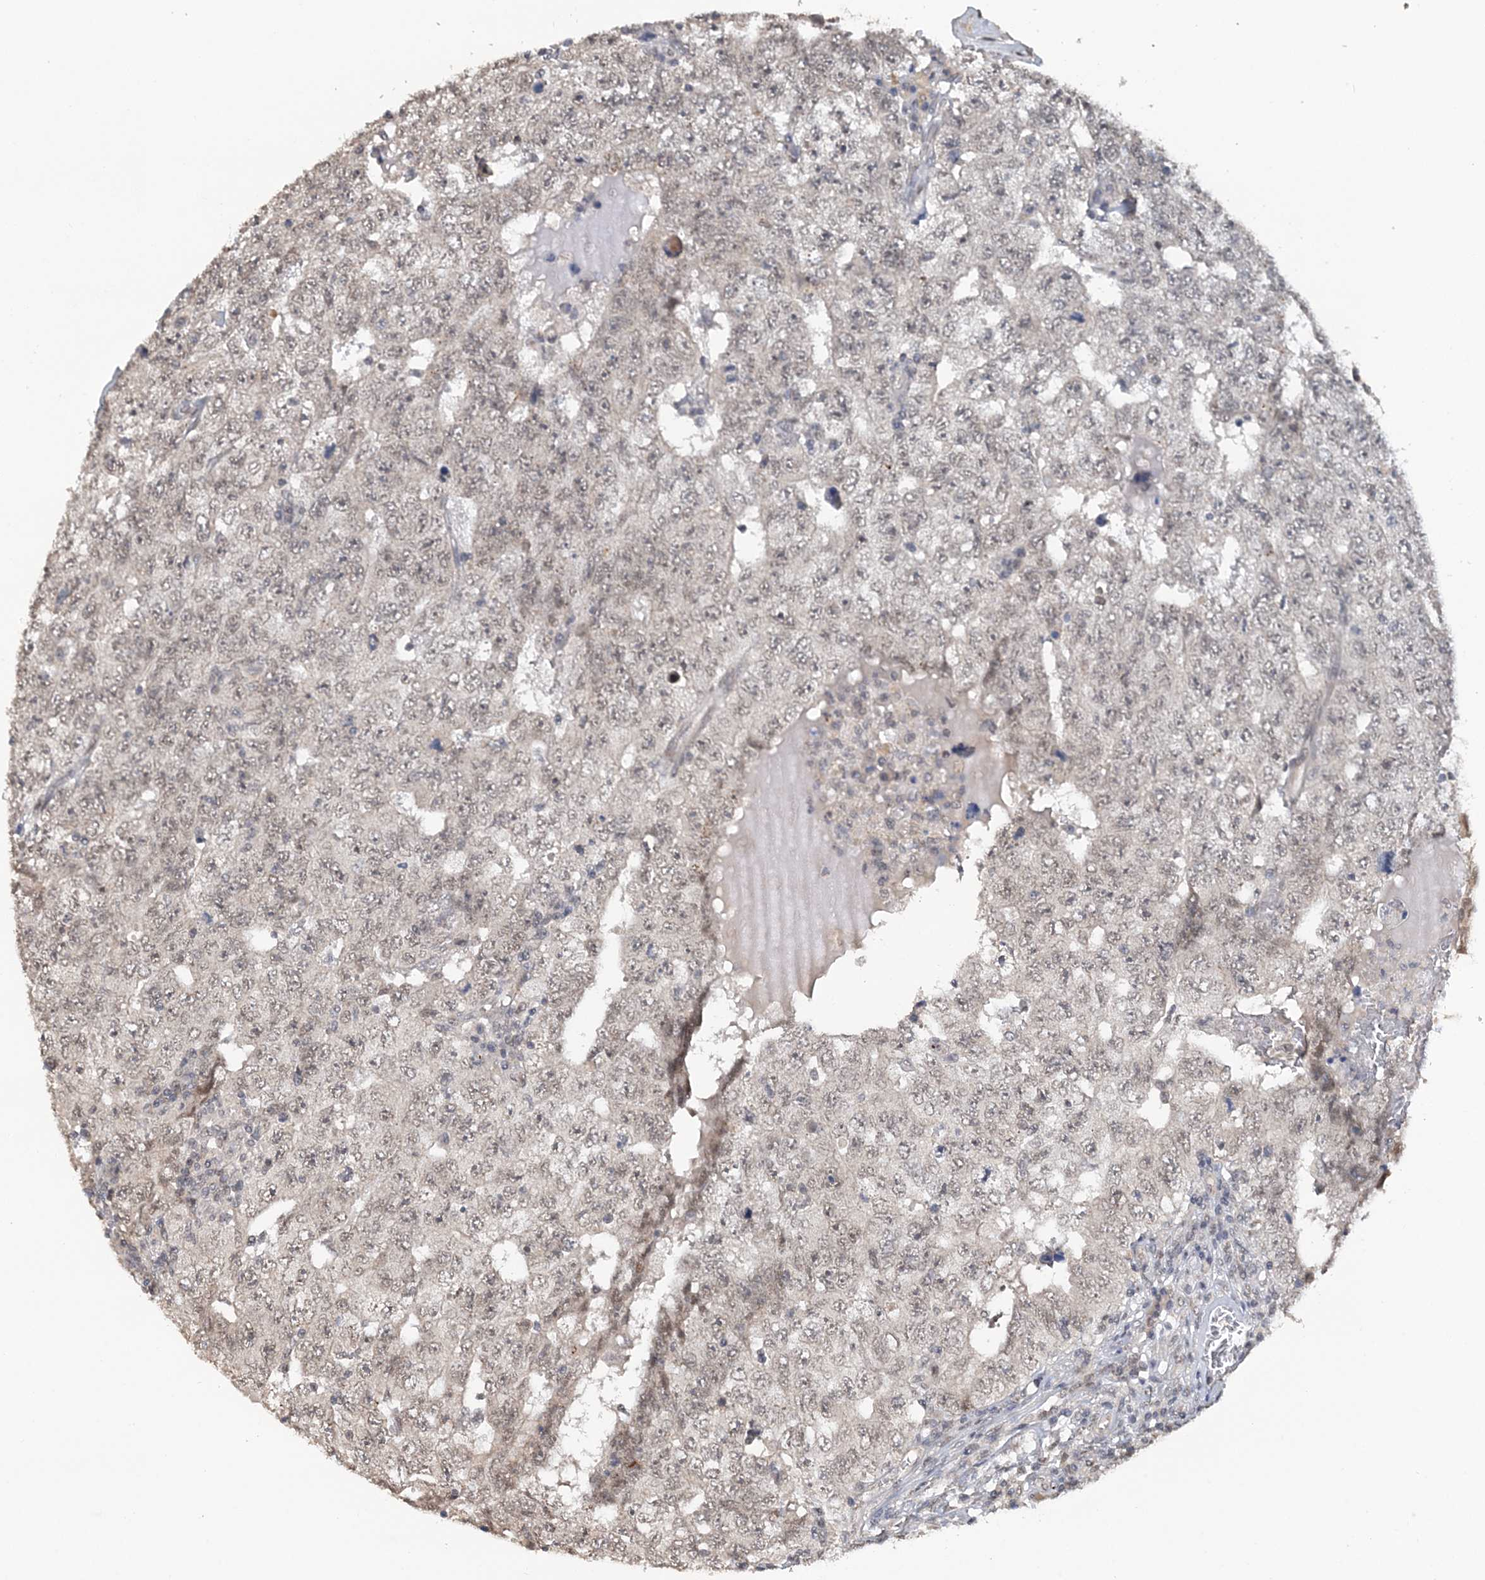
{"staining": {"intensity": "negative", "quantity": "none", "location": "none"}, "tissue": "testis cancer", "cell_type": "Tumor cells", "image_type": "cancer", "snomed": [{"axis": "morphology", "description": "Carcinoma, Embryonal, NOS"}, {"axis": "topography", "description": "Testis"}], "caption": "This photomicrograph is of testis embryonal carcinoma stained with immunohistochemistry to label a protein in brown with the nuclei are counter-stained blue. There is no expression in tumor cells.", "gene": "TSHZ2", "patient": {"sex": "male", "age": 26}}